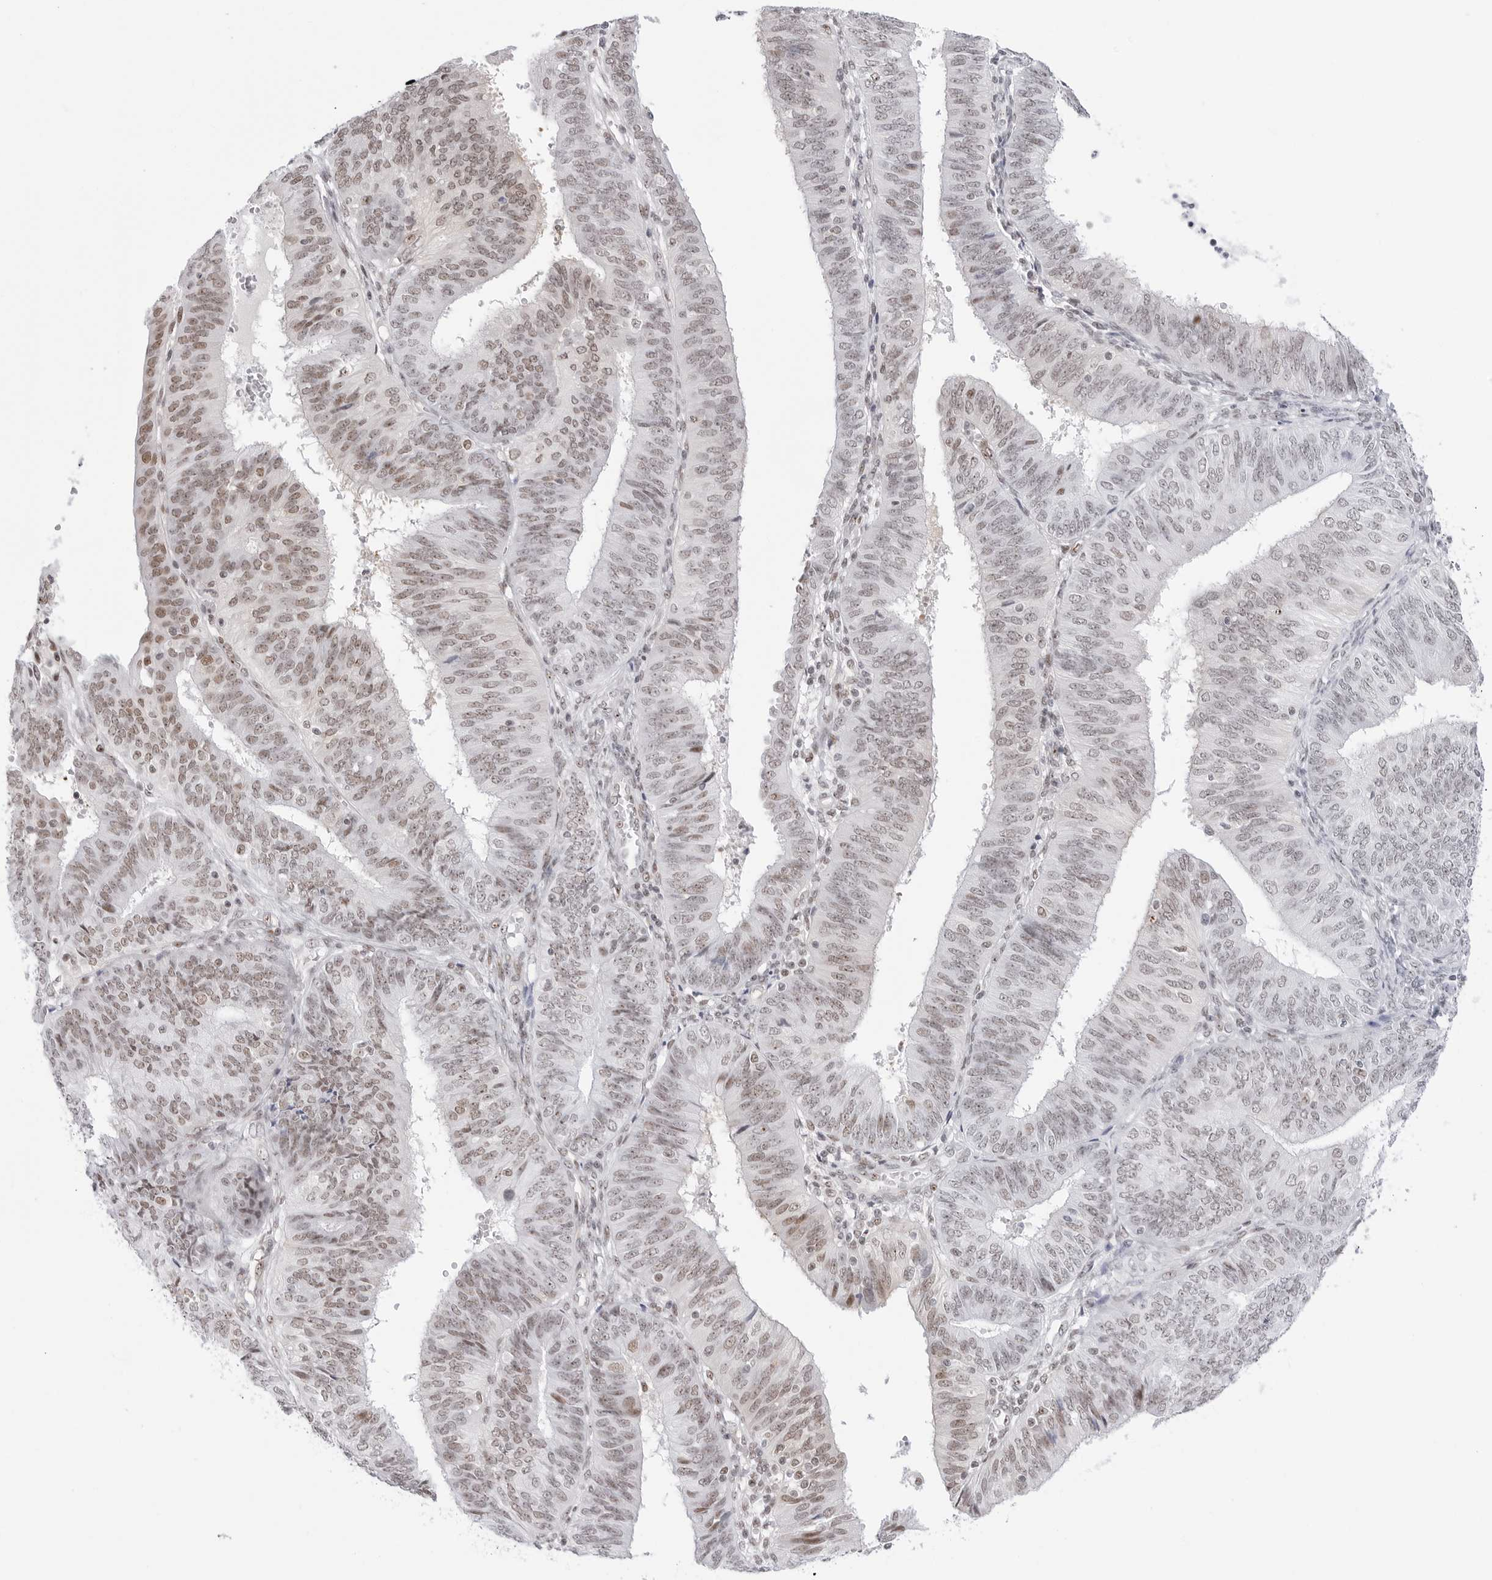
{"staining": {"intensity": "moderate", "quantity": "25%-75%", "location": "nuclear"}, "tissue": "endometrial cancer", "cell_type": "Tumor cells", "image_type": "cancer", "snomed": [{"axis": "morphology", "description": "Adenocarcinoma, NOS"}, {"axis": "topography", "description": "Endometrium"}], "caption": "Endometrial adenocarcinoma stained with a brown dye demonstrates moderate nuclear positive expression in approximately 25%-75% of tumor cells.", "gene": "C1orf162", "patient": {"sex": "female", "age": 58}}